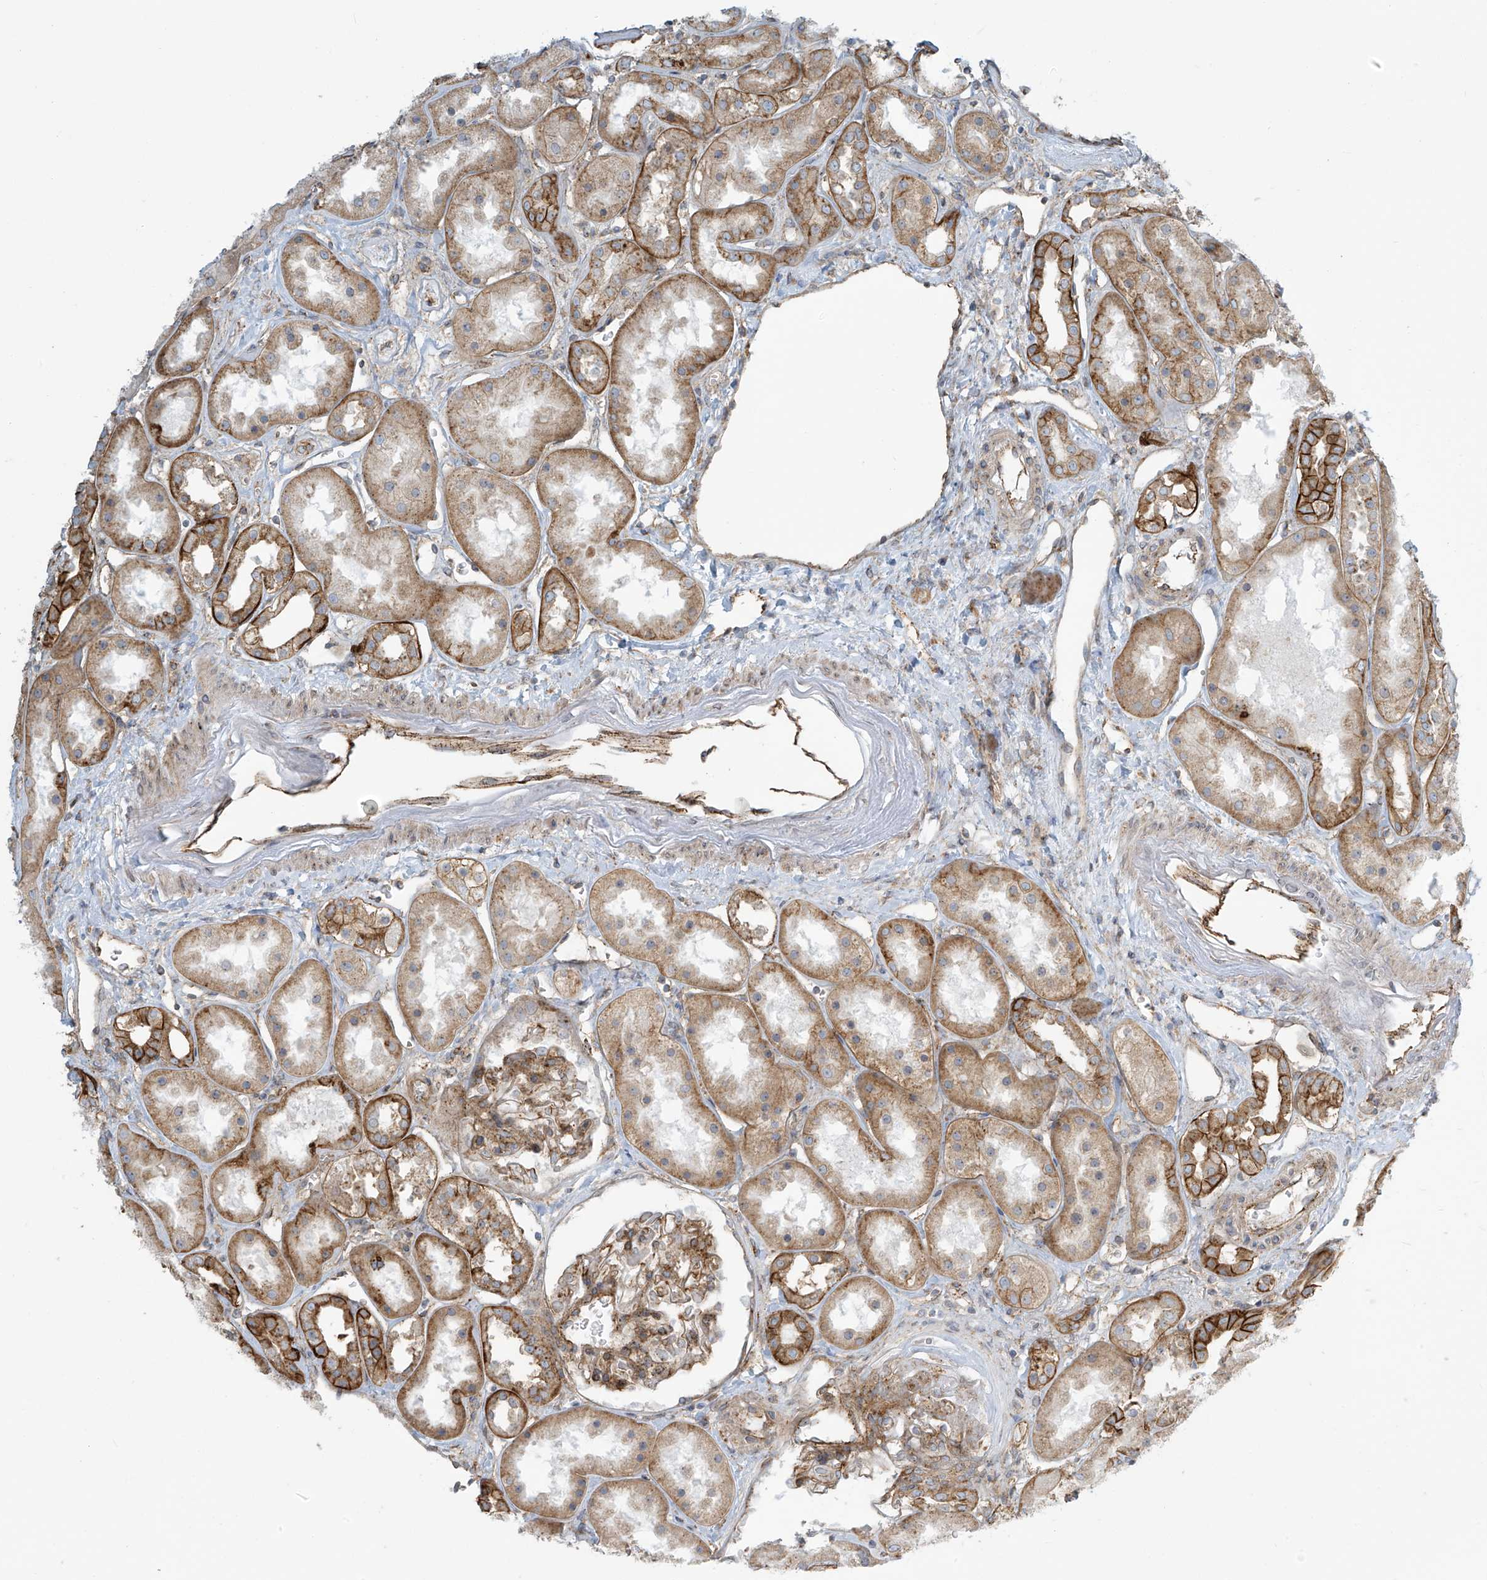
{"staining": {"intensity": "moderate", "quantity": "25%-75%", "location": "cytoplasmic/membranous"}, "tissue": "kidney", "cell_type": "Cells in glomeruli", "image_type": "normal", "snomed": [{"axis": "morphology", "description": "Normal tissue, NOS"}, {"axis": "topography", "description": "Kidney"}], "caption": "IHC of benign human kidney reveals medium levels of moderate cytoplasmic/membranous staining in approximately 25%-75% of cells in glomeruli. The protein of interest is shown in brown color, while the nuclei are stained blue.", "gene": "LZTS3", "patient": {"sex": "male", "age": 70}}